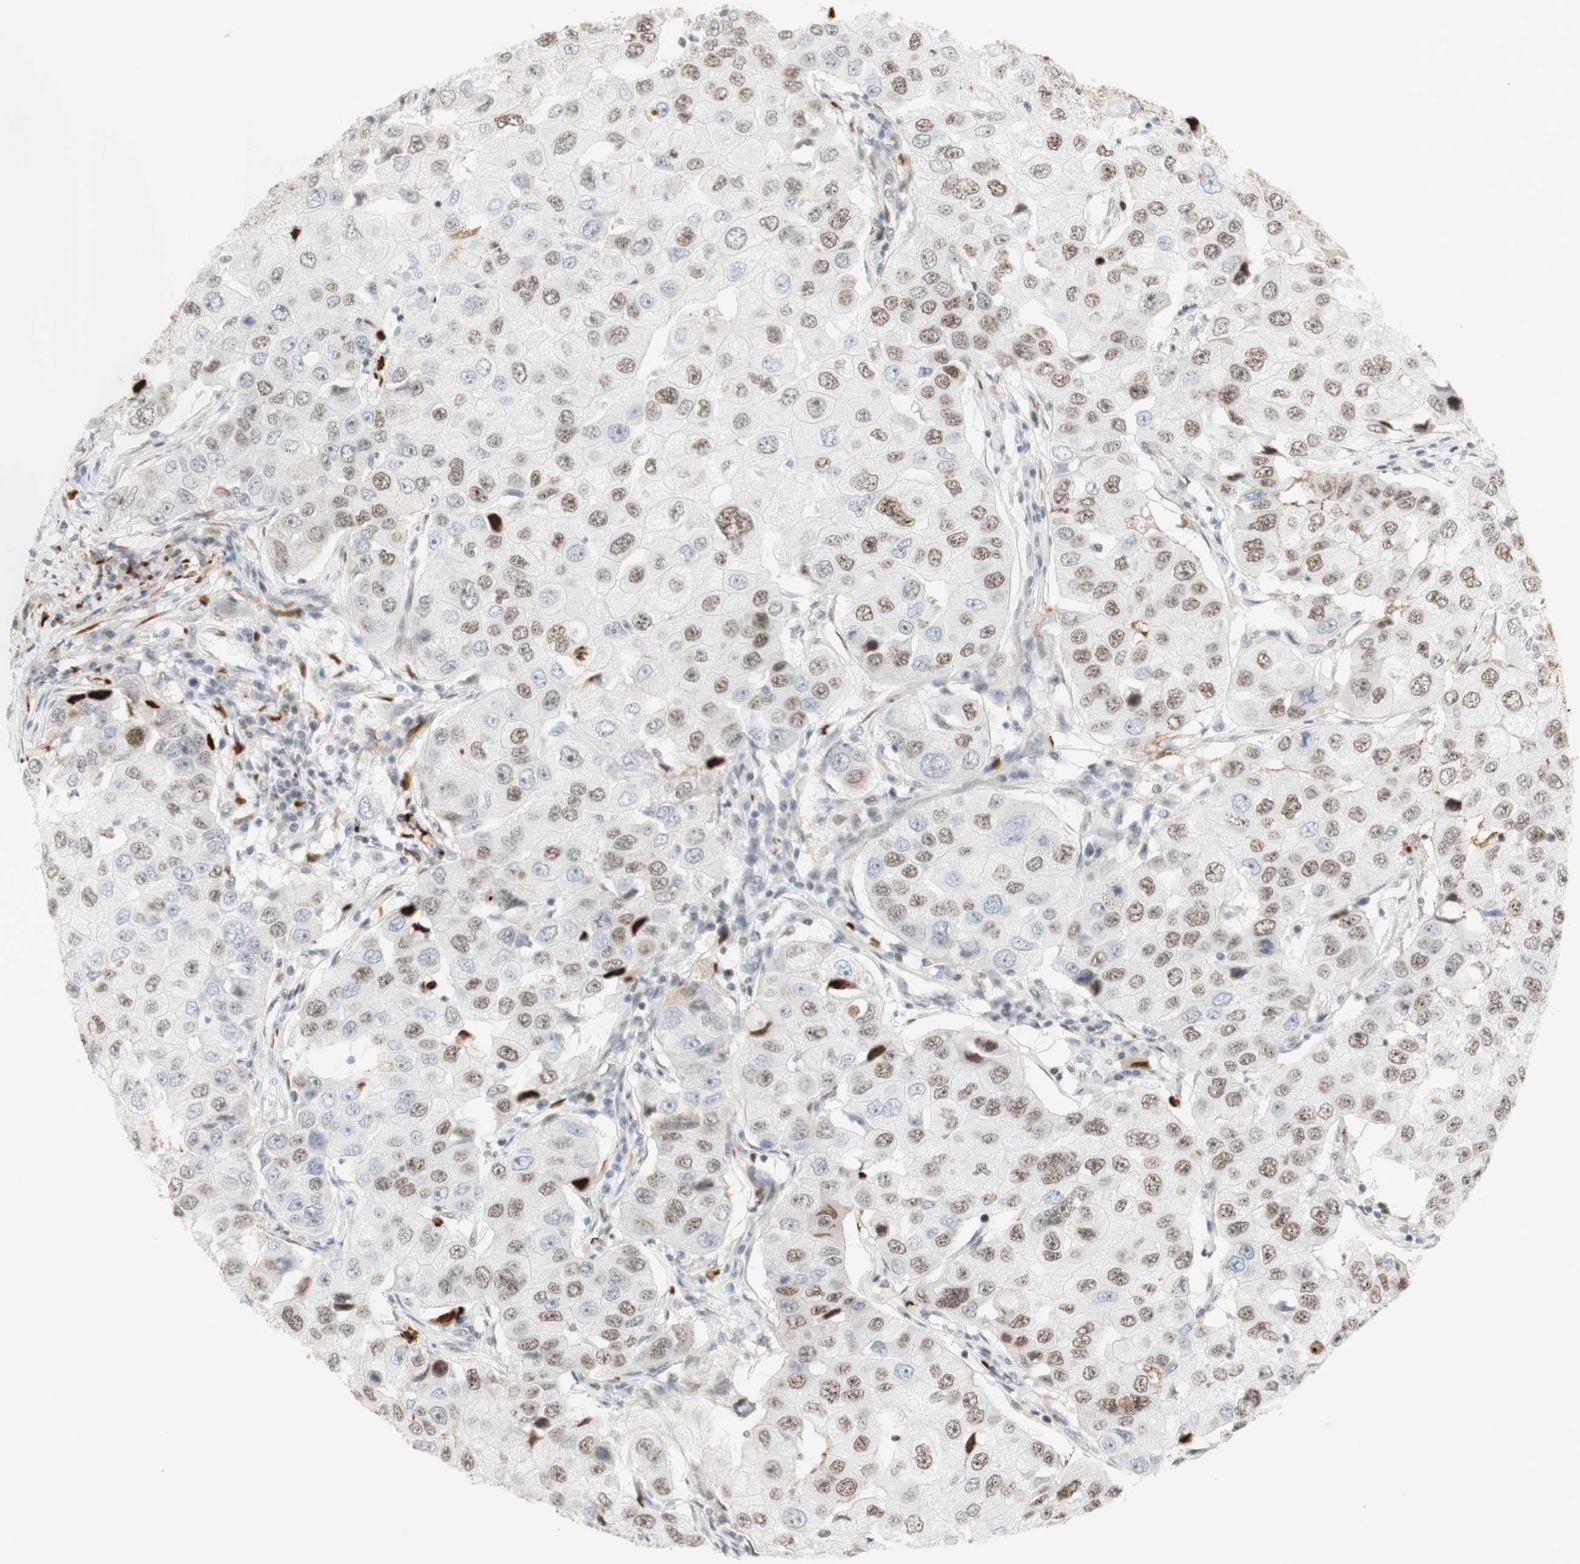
{"staining": {"intensity": "moderate", "quantity": ">75%", "location": "nuclear"}, "tissue": "breast cancer", "cell_type": "Tumor cells", "image_type": "cancer", "snomed": [{"axis": "morphology", "description": "Duct carcinoma"}, {"axis": "topography", "description": "Breast"}], "caption": "Protein expression analysis of breast cancer (intraductal carcinoma) shows moderate nuclear positivity in about >75% of tumor cells. The staining was performed using DAB (3,3'-diaminobenzidine), with brown indicating positive protein expression. Nuclei are stained blue with hematoxylin.", "gene": "IRF1", "patient": {"sex": "female", "age": 27}}